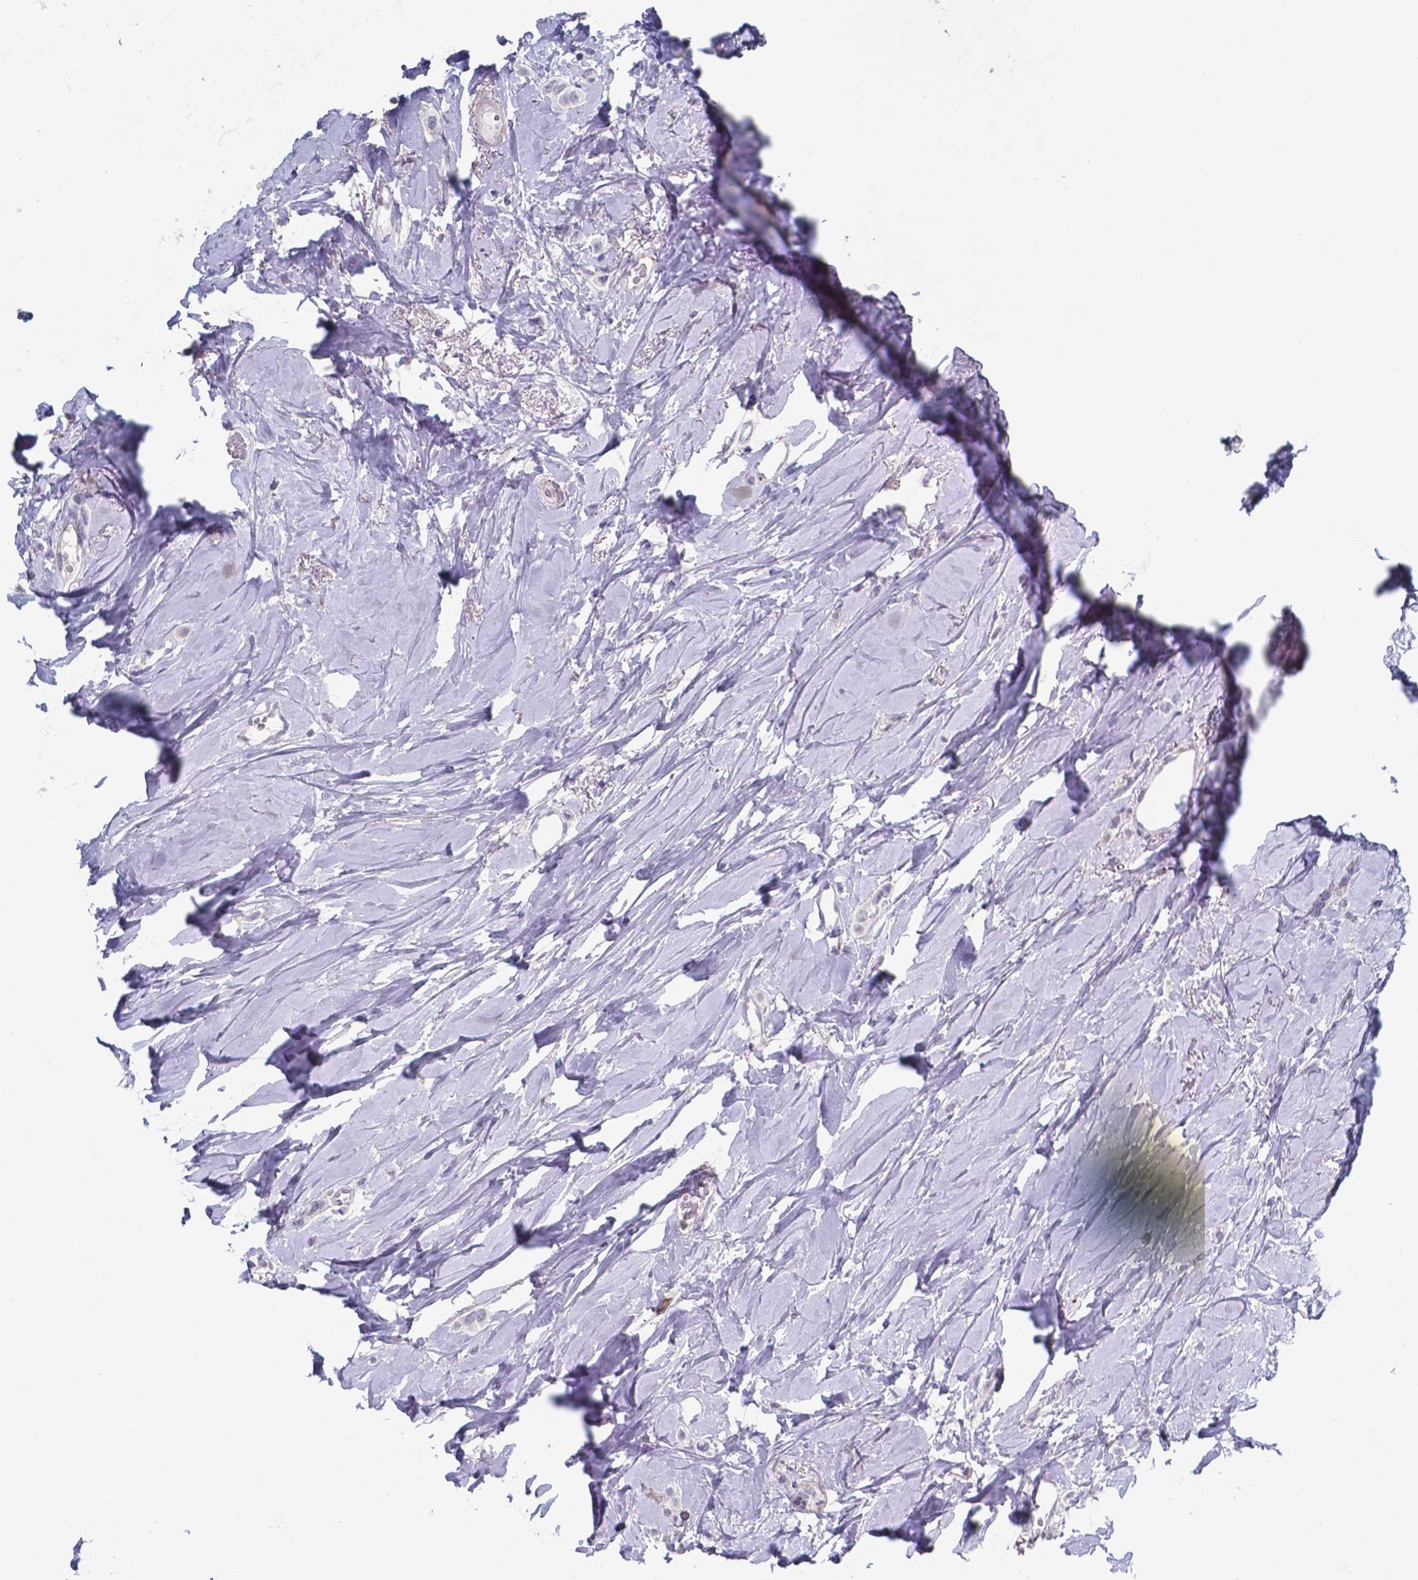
{"staining": {"intensity": "negative", "quantity": "none", "location": "none"}, "tissue": "breast cancer", "cell_type": "Tumor cells", "image_type": "cancer", "snomed": [{"axis": "morphology", "description": "Lobular carcinoma"}, {"axis": "topography", "description": "Breast"}], "caption": "An image of breast cancer (lobular carcinoma) stained for a protein demonstrates no brown staining in tumor cells. (DAB (3,3'-diaminobenzidine) IHC visualized using brightfield microscopy, high magnification).", "gene": "PLA2R1", "patient": {"sex": "female", "age": 66}}